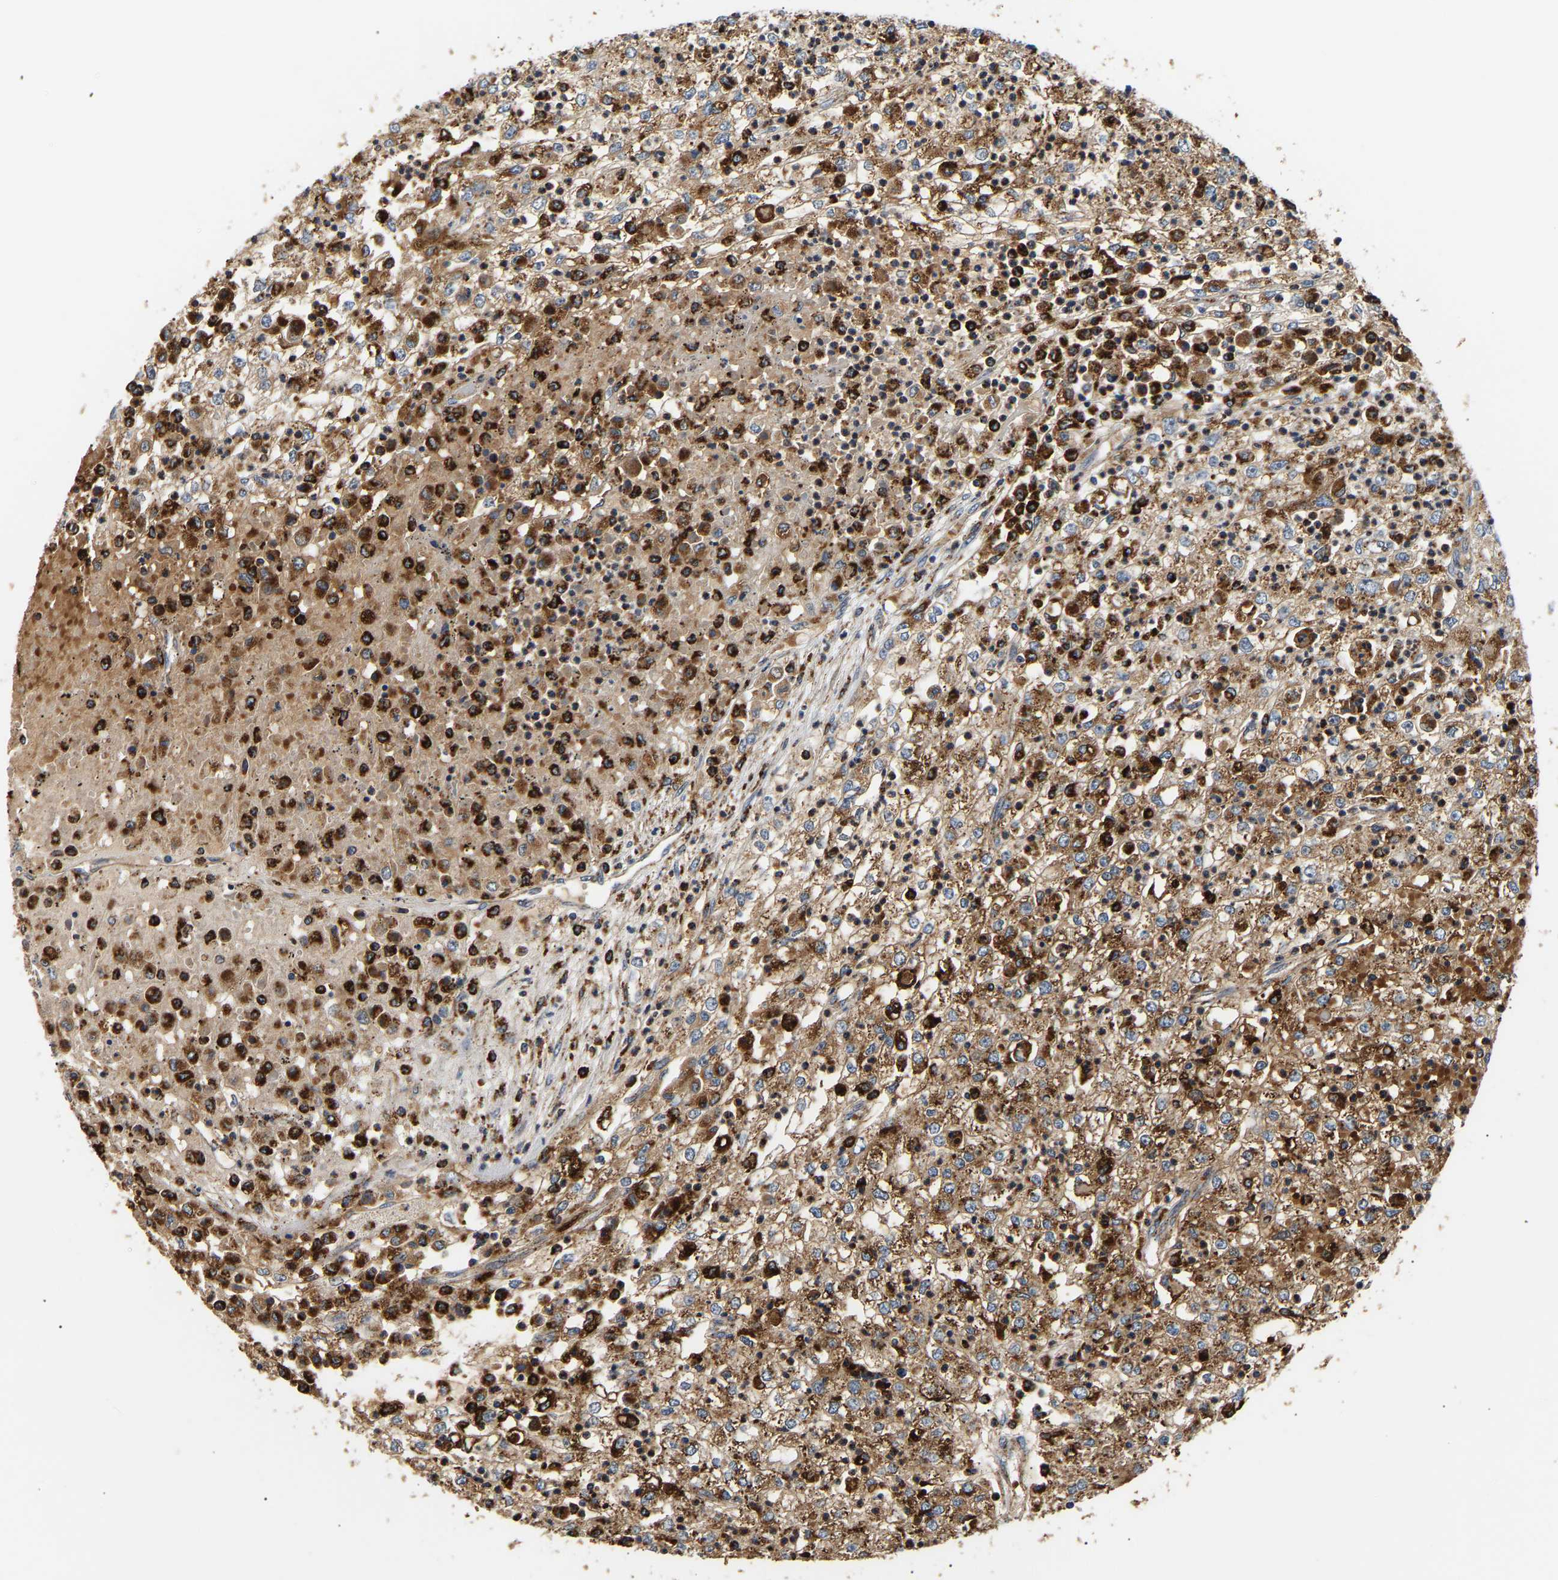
{"staining": {"intensity": "moderate", "quantity": ">75%", "location": "cytoplasmic/membranous"}, "tissue": "renal cancer", "cell_type": "Tumor cells", "image_type": "cancer", "snomed": [{"axis": "morphology", "description": "Adenocarcinoma, NOS"}, {"axis": "topography", "description": "Kidney"}], "caption": "Immunohistochemical staining of renal cancer (adenocarcinoma) displays medium levels of moderate cytoplasmic/membranous protein staining in approximately >75% of tumor cells. (DAB (3,3'-diaminobenzidine) = brown stain, brightfield microscopy at high magnification).", "gene": "SMU1", "patient": {"sex": "female", "age": 54}}